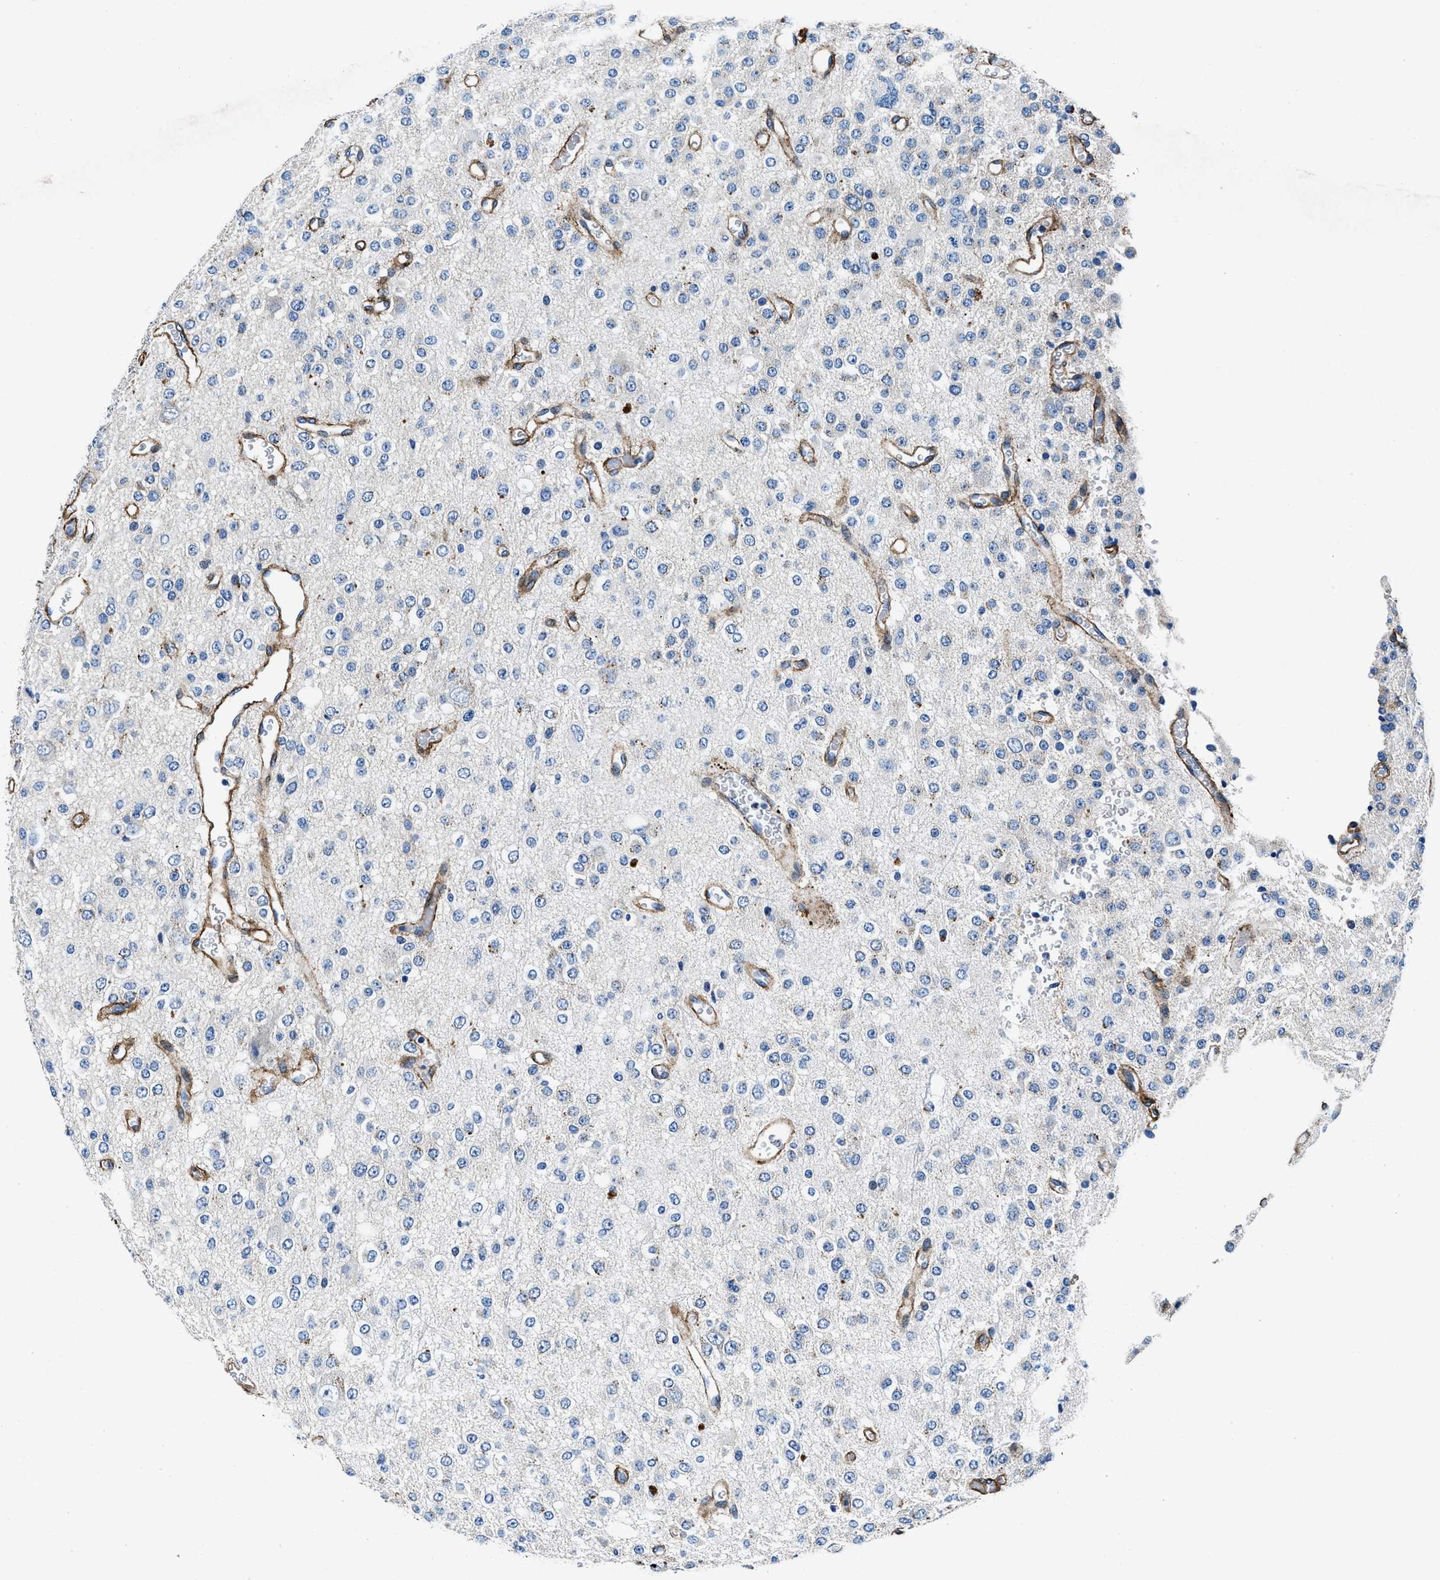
{"staining": {"intensity": "negative", "quantity": "none", "location": "none"}, "tissue": "glioma", "cell_type": "Tumor cells", "image_type": "cancer", "snomed": [{"axis": "morphology", "description": "Glioma, malignant, Low grade"}, {"axis": "topography", "description": "Brain"}], "caption": "DAB immunohistochemical staining of glioma shows no significant positivity in tumor cells. (Stains: DAB (3,3'-diaminobenzidine) immunohistochemistry (IHC) with hematoxylin counter stain, Microscopy: brightfield microscopy at high magnification).", "gene": "DAG1", "patient": {"sex": "male", "age": 38}}